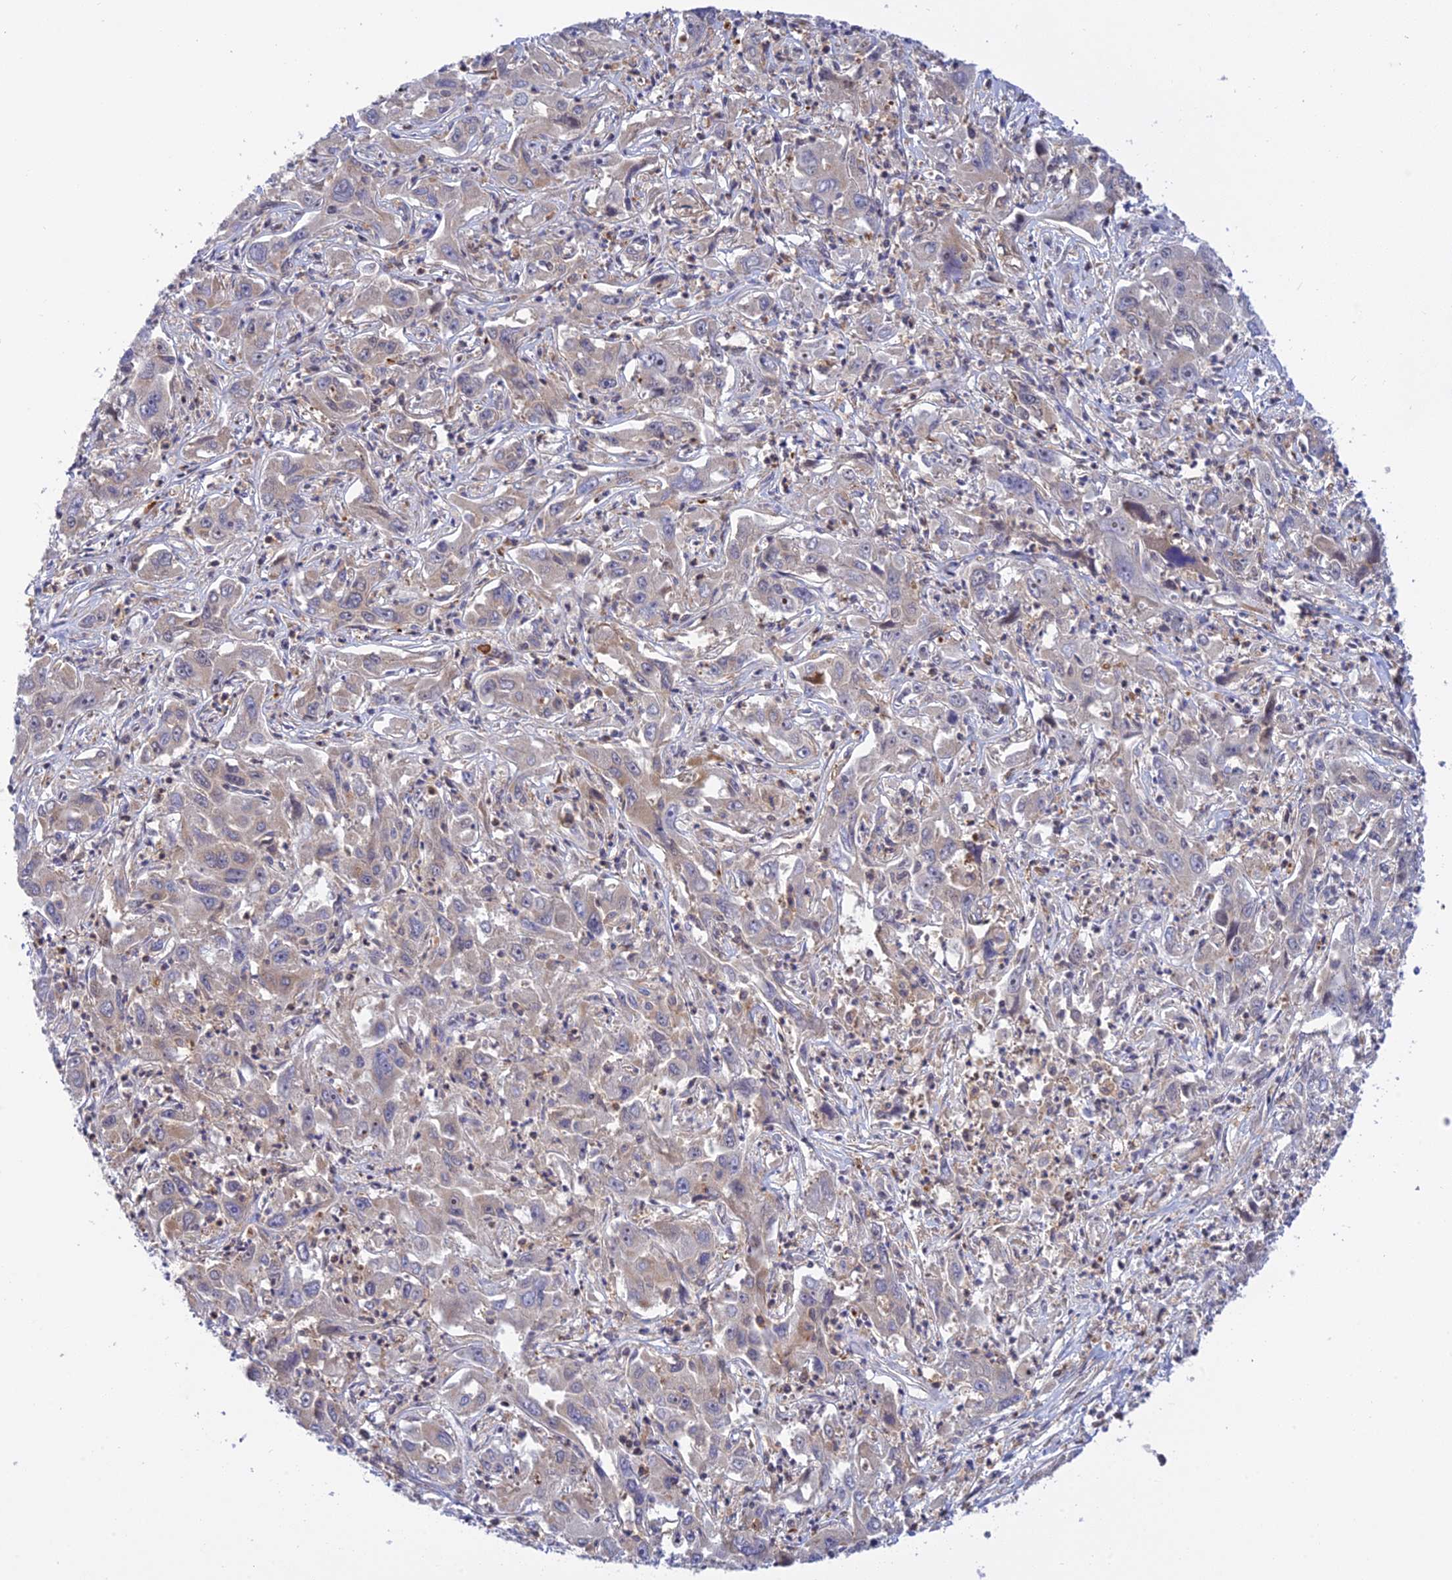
{"staining": {"intensity": "negative", "quantity": "none", "location": "none"}, "tissue": "liver cancer", "cell_type": "Tumor cells", "image_type": "cancer", "snomed": [{"axis": "morphology", "description": "Carcinoma, Hepatocellular, NOS"}, {"axis": "topography", "description": "Liver"}], "caption": "This is an immunohistochemistry micrograph of human liver hepatocellular carcinoma. There is no staining in tumor cells.", "gene": "TCEA1", "patient": {"sex": "male", "age": 63}}